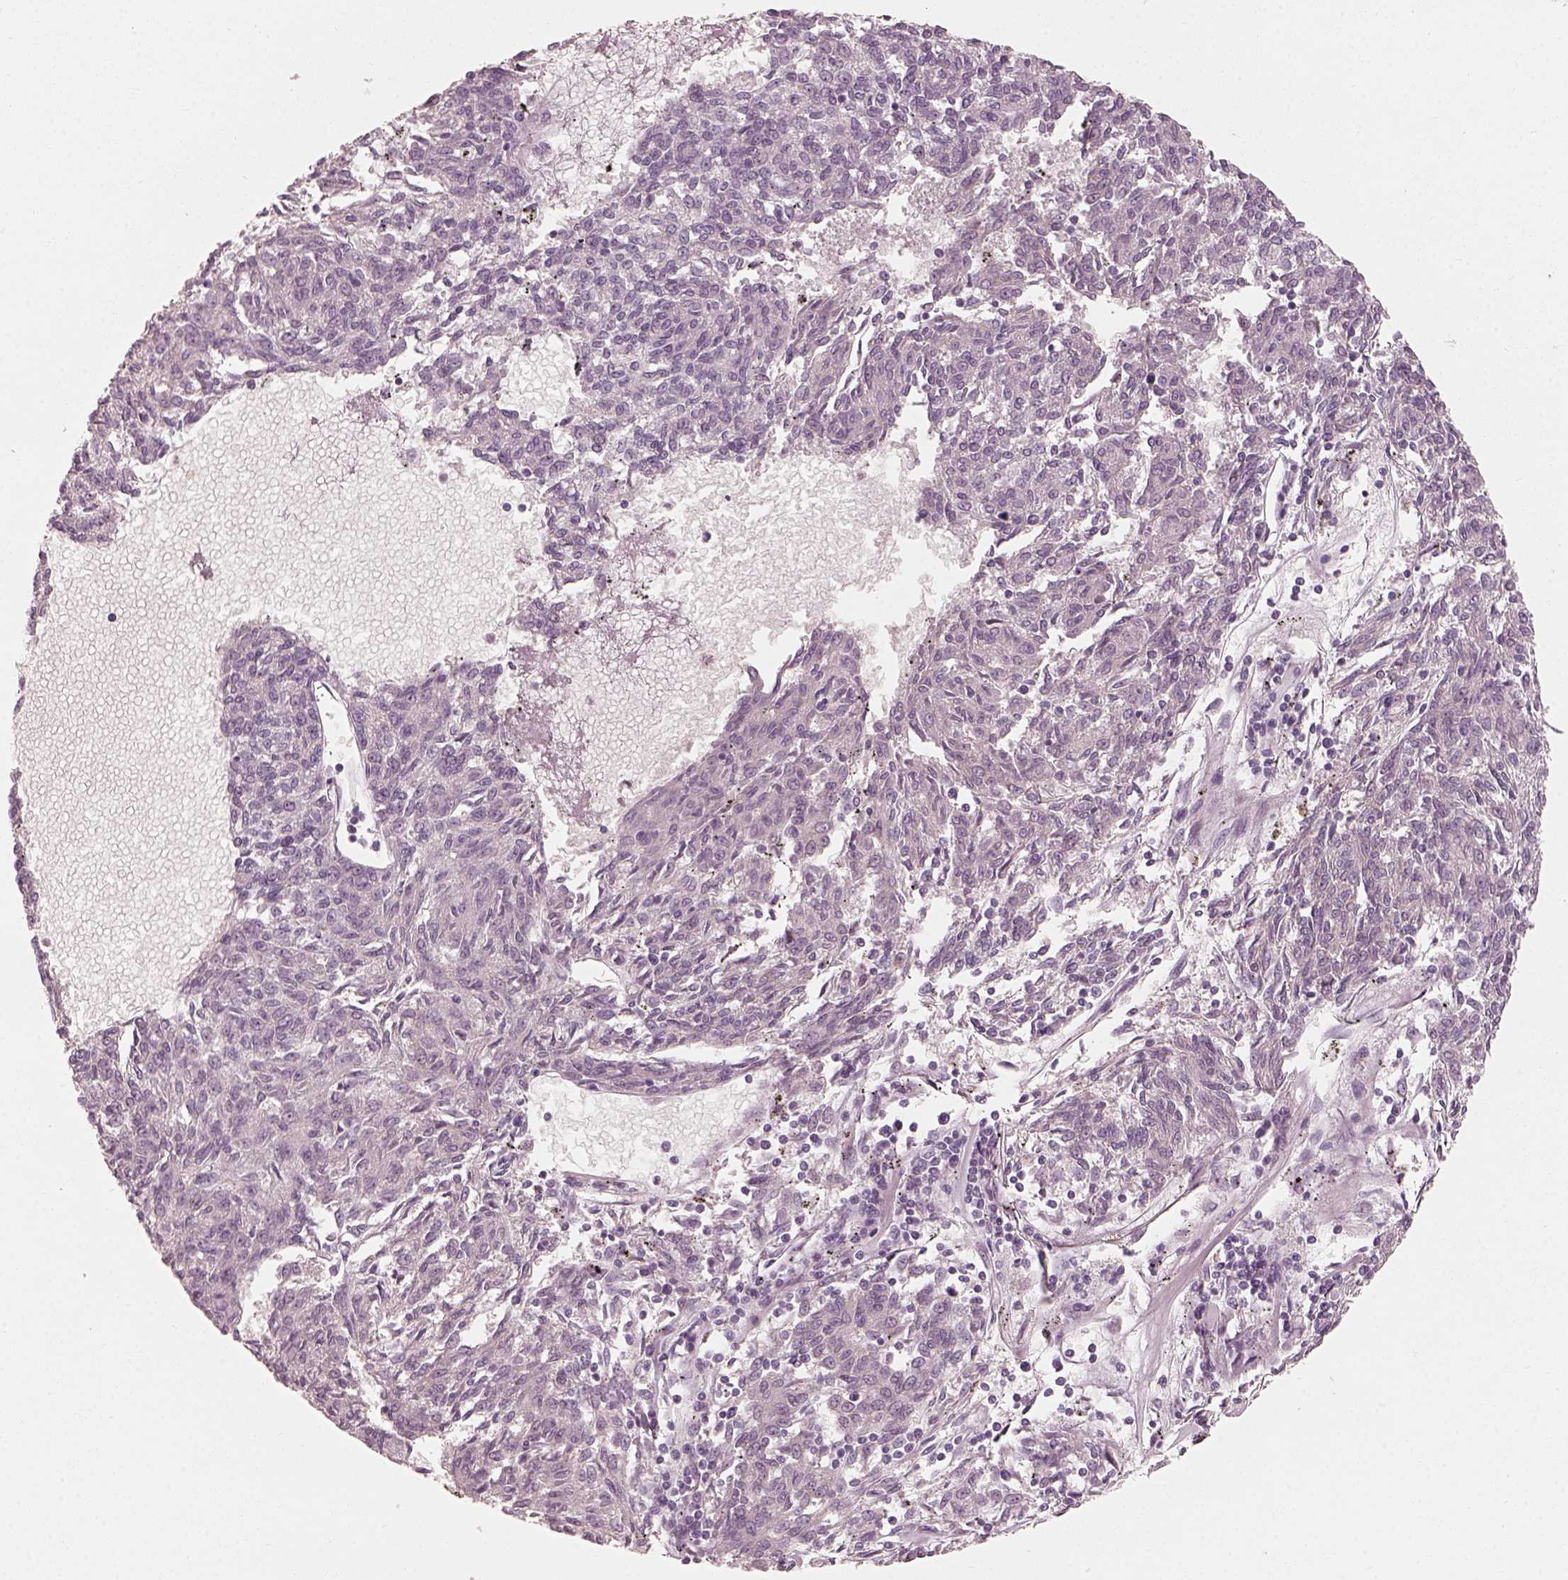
{"staining": {"intensity": "negative", "quantity": "none", "location": "none"}, "tissue": "melanoma", "cell_type": "Tumor cells", "image_type": "cancer", "snomed": [{"axis": "morphology", "description": "Malignant melanoma, NOS"}, {"axis": "topography", "description": "Skin"}], "caption": "High power microscopy image of an immunohistochemistry (IHC) histopathology image of melanoma, revealing no significant positivity in tumor cells.", "gene": "CDS1", "patient": {"sex": "female", "age": 72}}